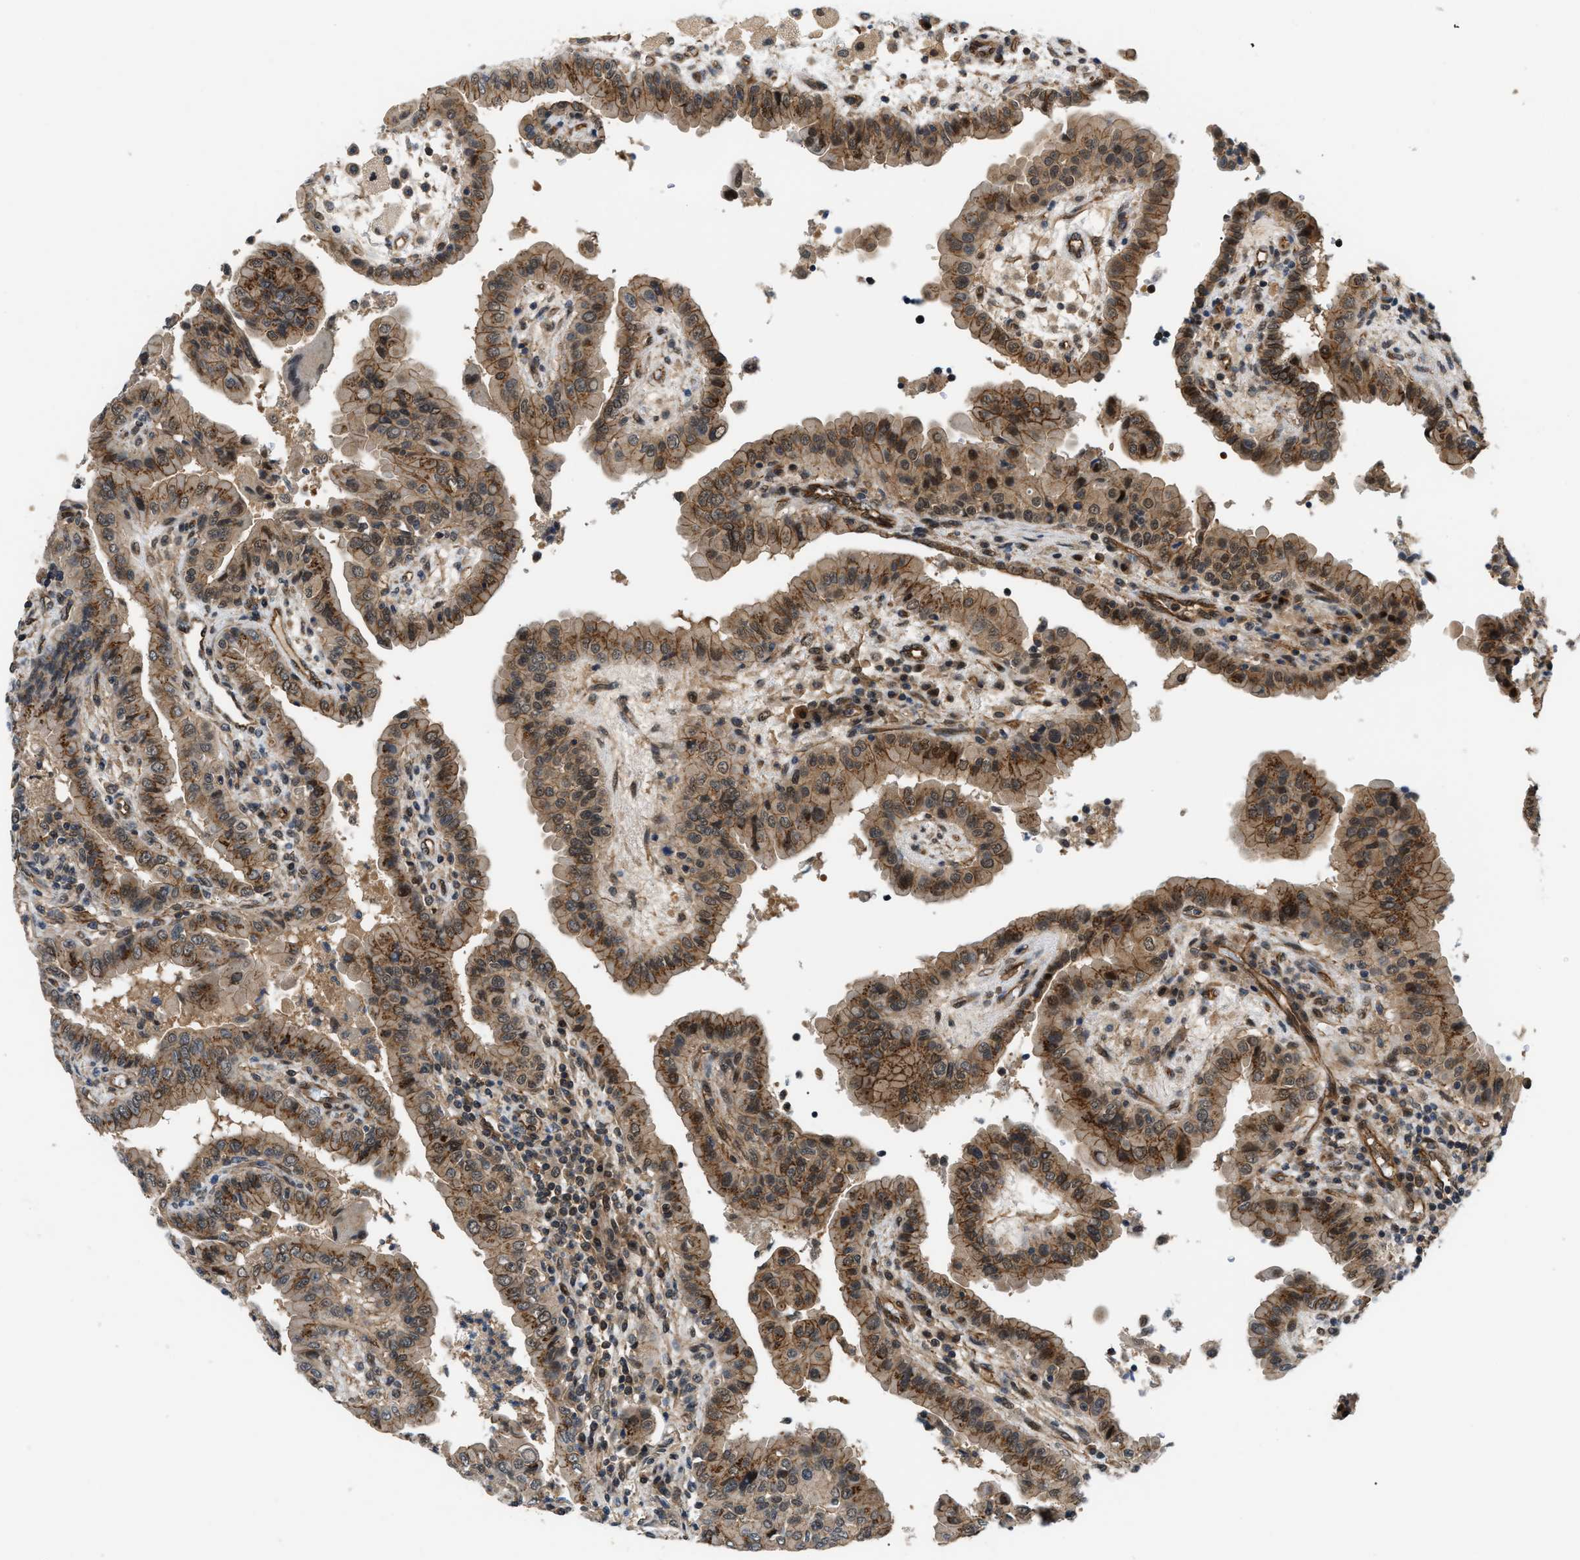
{"staining": {"intensity": "moderate", "quantity": ">75%", "location": "cytoplasmic/membranous"}, "tissue": "thyroid cancer", "cell_type": "Tumor cells", "image_type": "cancer", "snomed": [{"axis": "morphology", "description": "Papillary adenocarcinoma, NOS"}, {"axis": "topography", "description": "Thyroid gland"}], "caption": "Papillary adenocarcinoma (thyroid) tissue demonstrates moderate cytoplasmic/membranous positivity in about >75% of tumor cells Ihc stains the protein of interest in brown and the nuclei are stained blue.", "gene": "COPS2", "patient": {"sex": "male", "age": 33}}